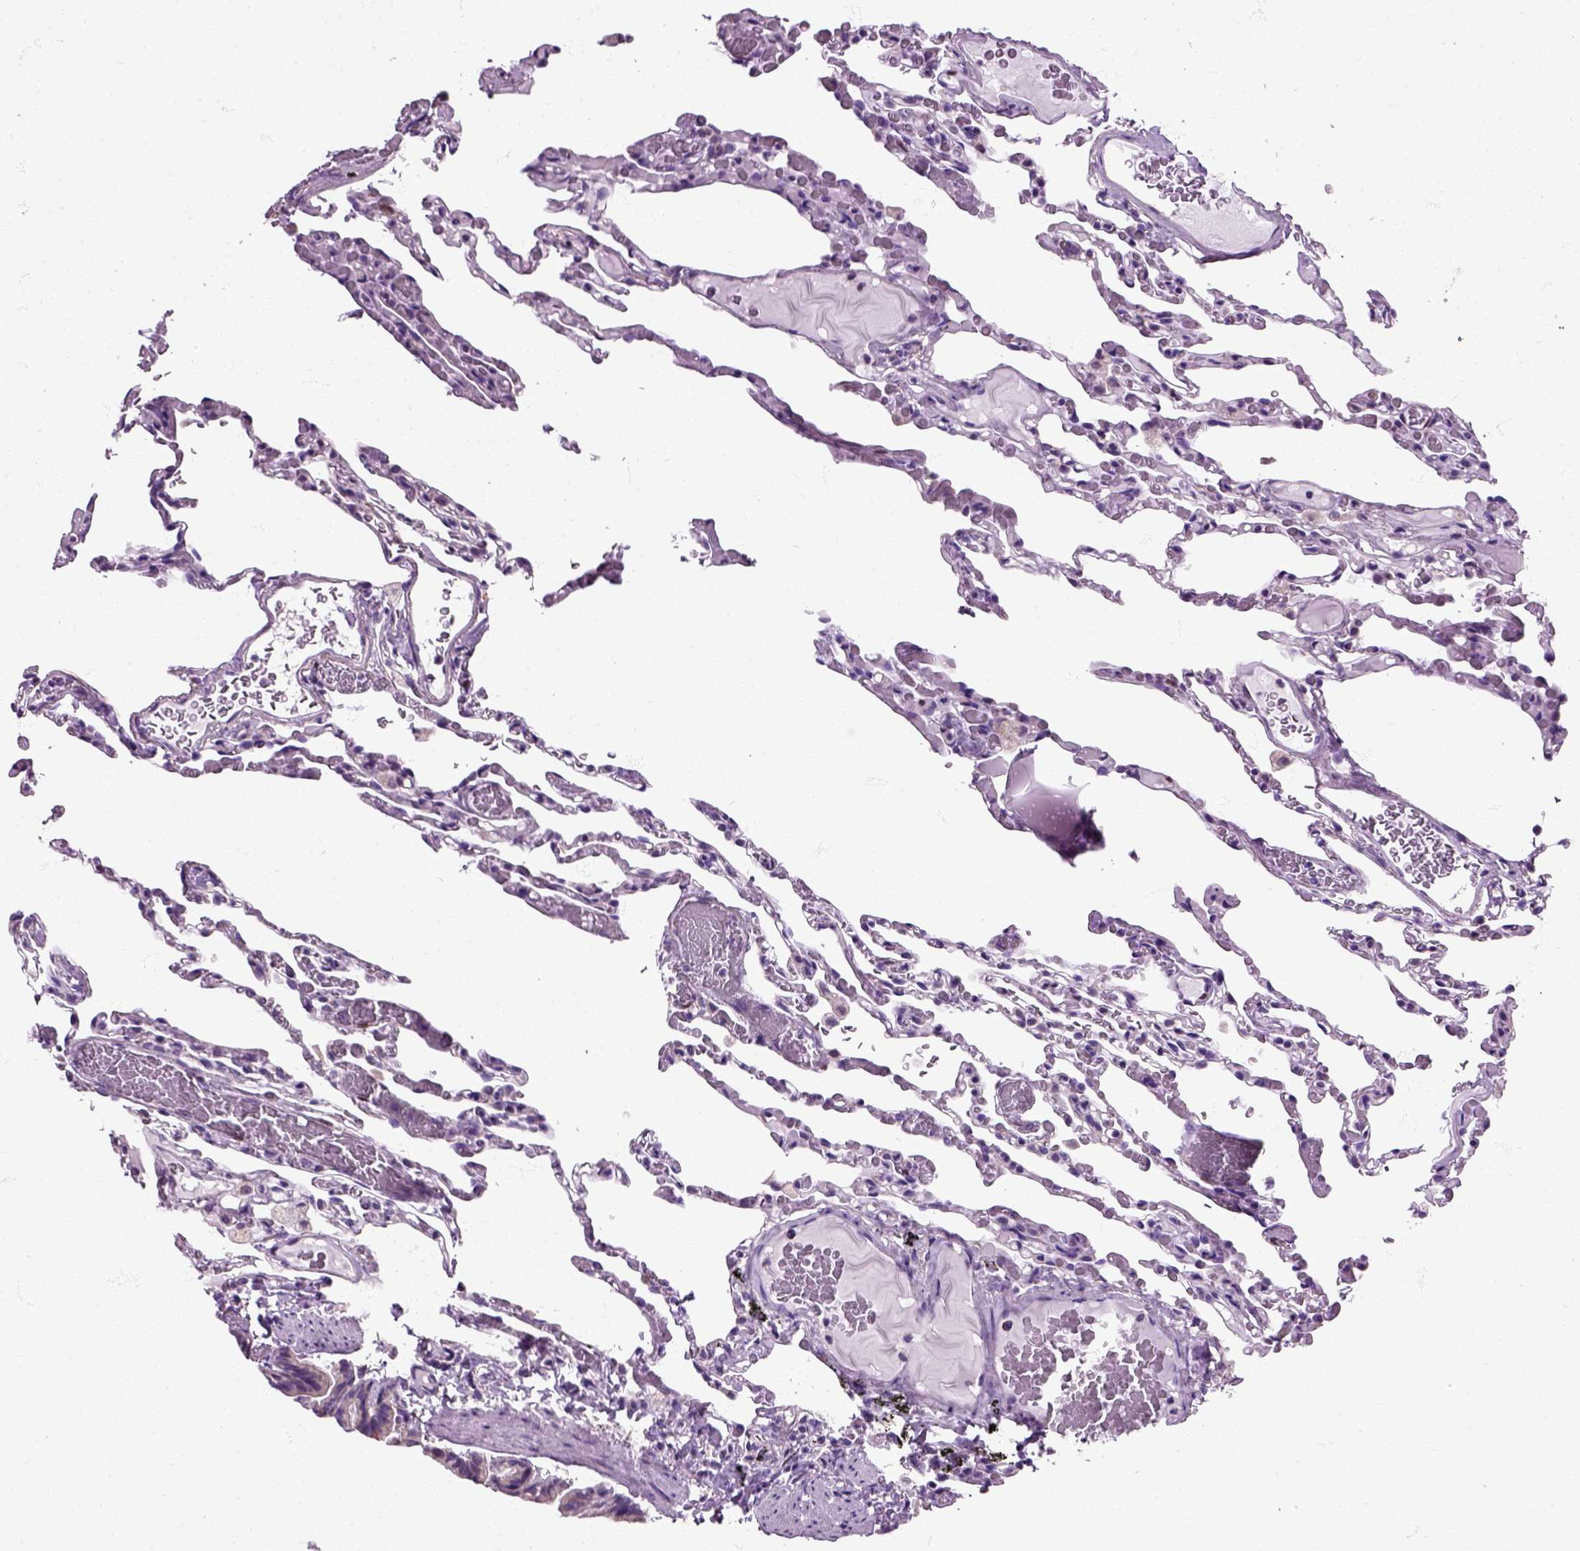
{"staining": {"intensity": "negative", "quantity": "none", "location": "none"}, "tissue": "lung", "cell_type": "Alveolar cells", "image_type": "normal", "snomed": [{"axis": "morphology", "description": "Normal tissue, NOS"}, {"axis": "topography", "description": "Lung"}], "caption": "IHC micrograph of normal human lung stained for a protein (brown), which demonstrates no expression in alveolar cells. Nuclei are stained in blue.", "gene": "HSPA2", "patient": {"sex": "female", "age": 43}}